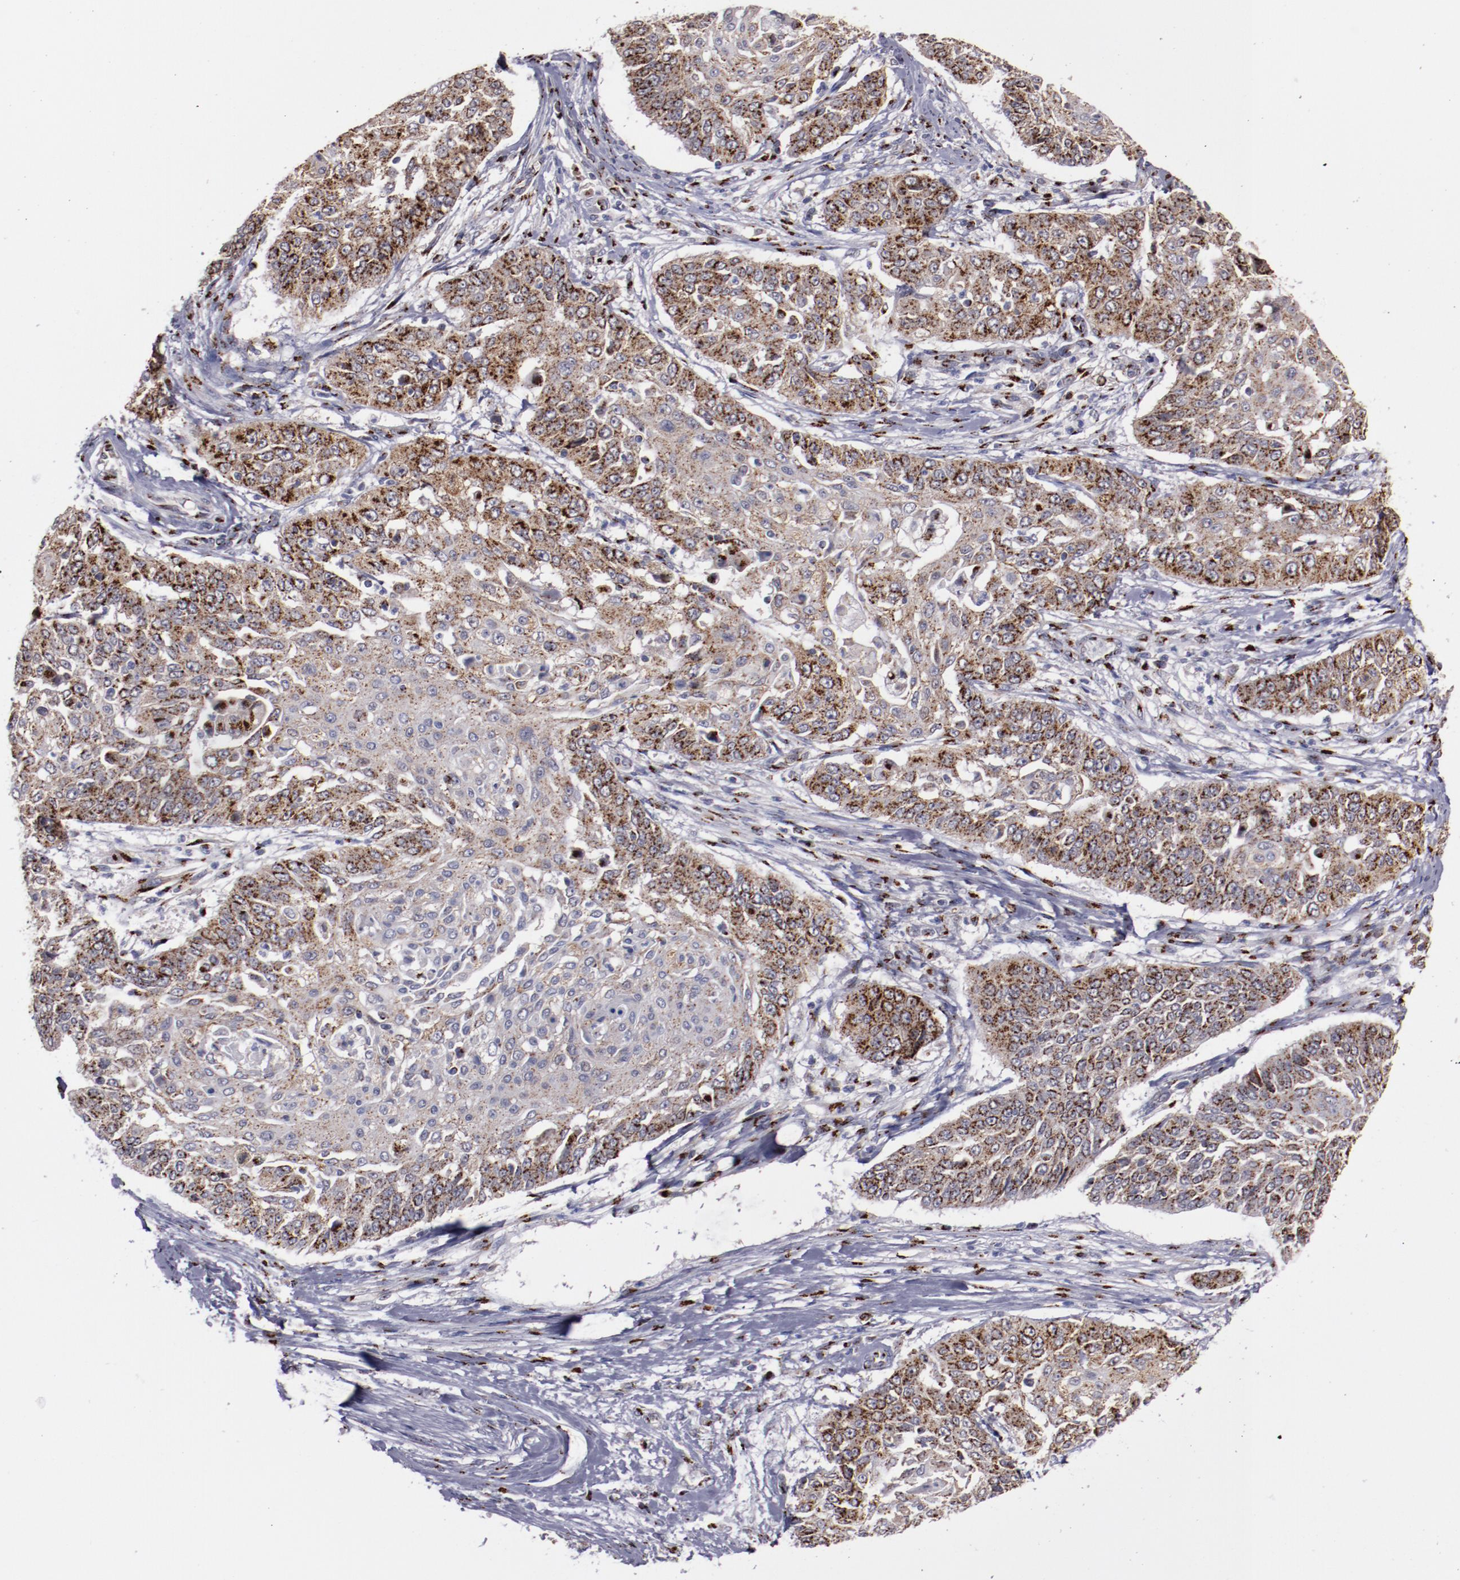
{"staining": {"intensity": "strong", "quantity": ">75%", "location": "cytoplasmic/membranous"}, "tissue": "cervical cancer", "cell_type": "Tumor cells", "image_type": "cancer", "snomed": [{"axis": "morphology", "description": "Squamous cell carcinoma, NOS"}, {"axis": "topography", "description": "Cervix"}], "caption": "Squamous cell carcinoma (cervical) was stained to show a protein in brown. There is high levels of strong cytoplasmic/membranous positivity in about >75% of tumor cells. (DAB (3,3'-diaminobenzidine) IHC with brightfield microscopy, high magnification).", "gene": "GOLIM4", "patient": {"sex": "female", "age": 64}}